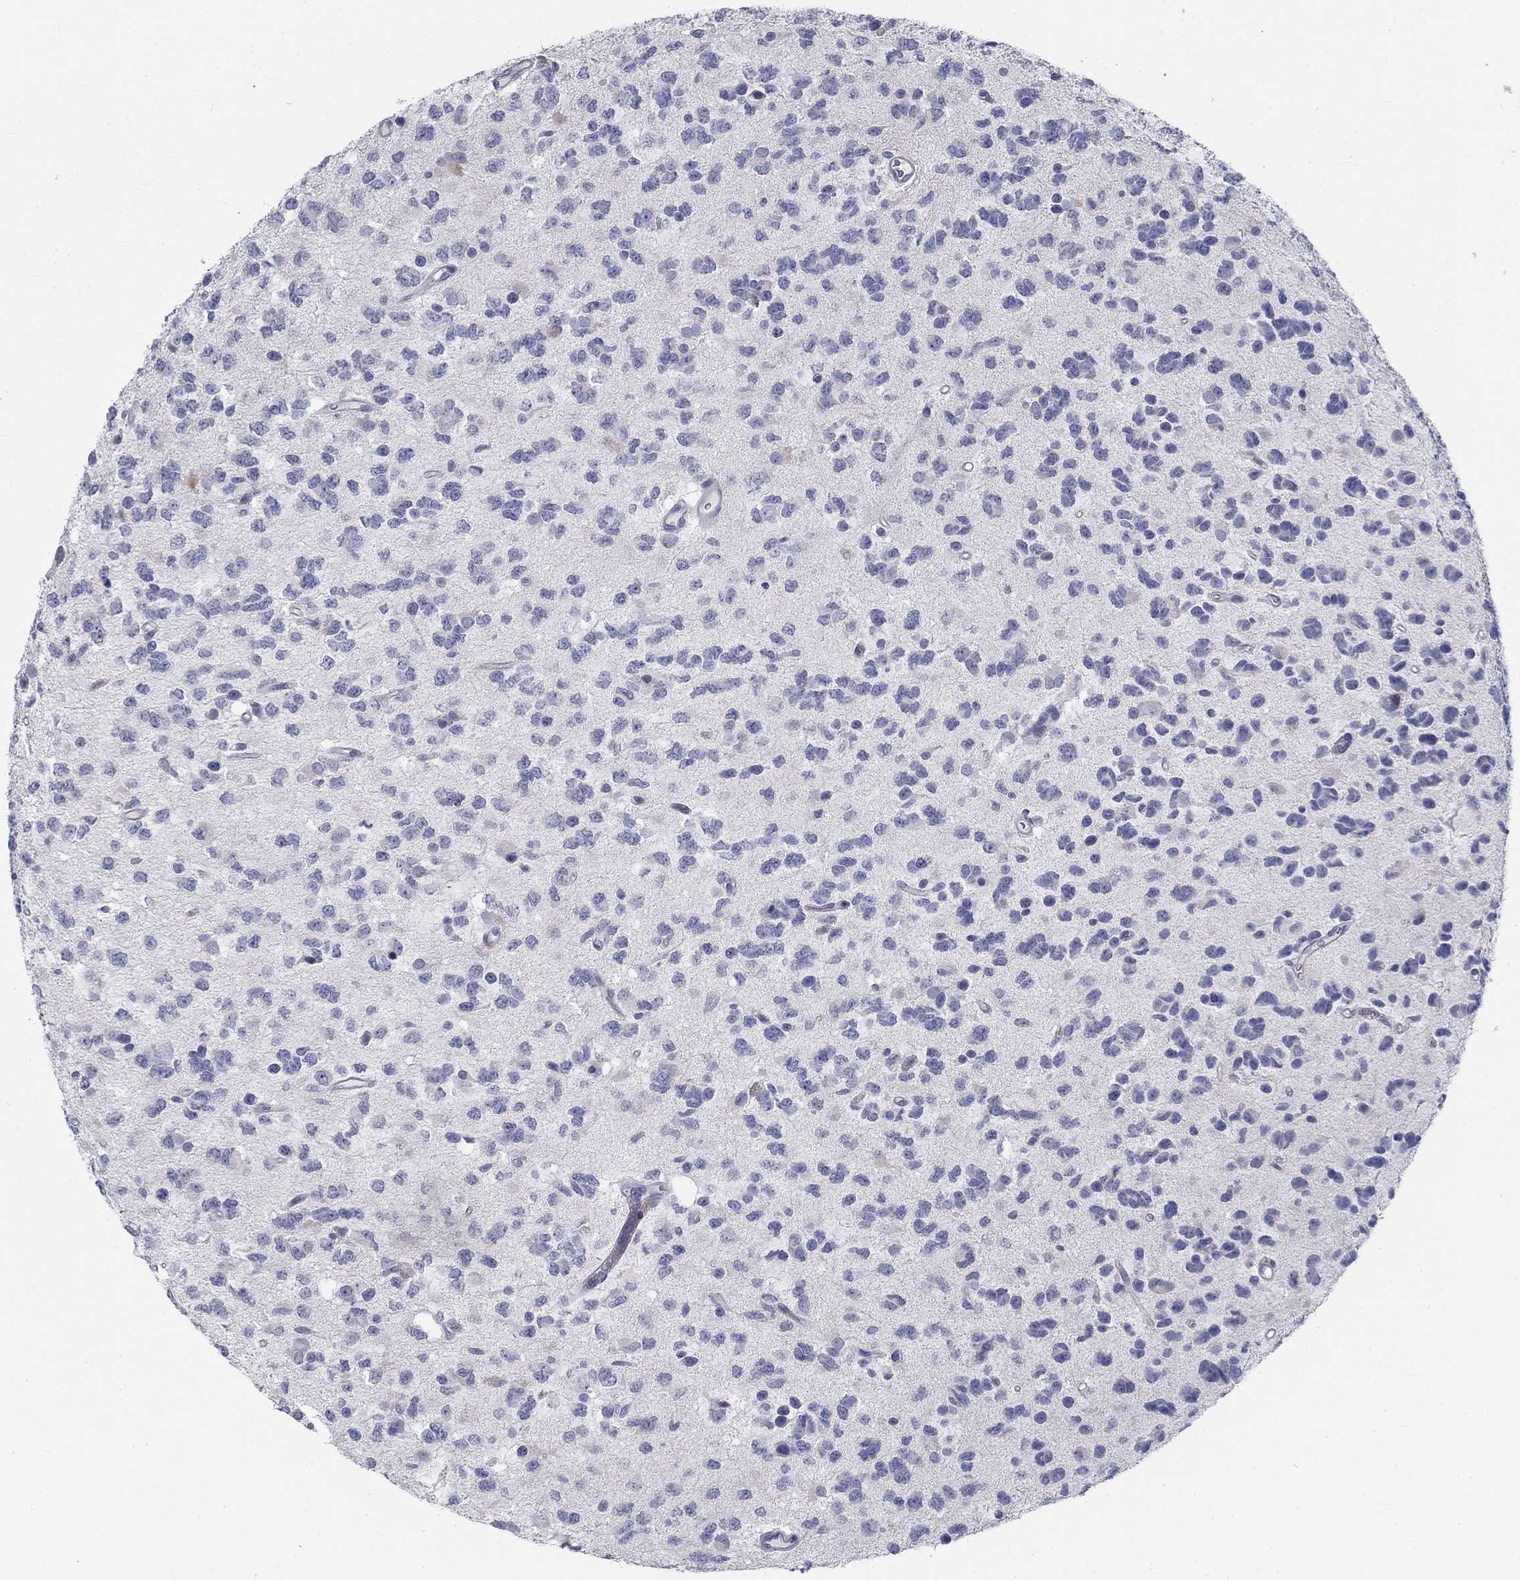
{"staining": {"intensity": "negative", "quantity": "none", "location": "none"}, "tissue": "glioma", "cell_type": "Tumor cells", "image_type": "cancer", "snomed": [{"axis": "morphology", "description": "Glioma, malignant, Low grade"}, {"axis": "topography", "description": "Brain"}], "caption": "There is no significant staining in tumor cells of glioma.", "gene": "GALNTL5", "patient": {"sex": "female", "age": 45}}